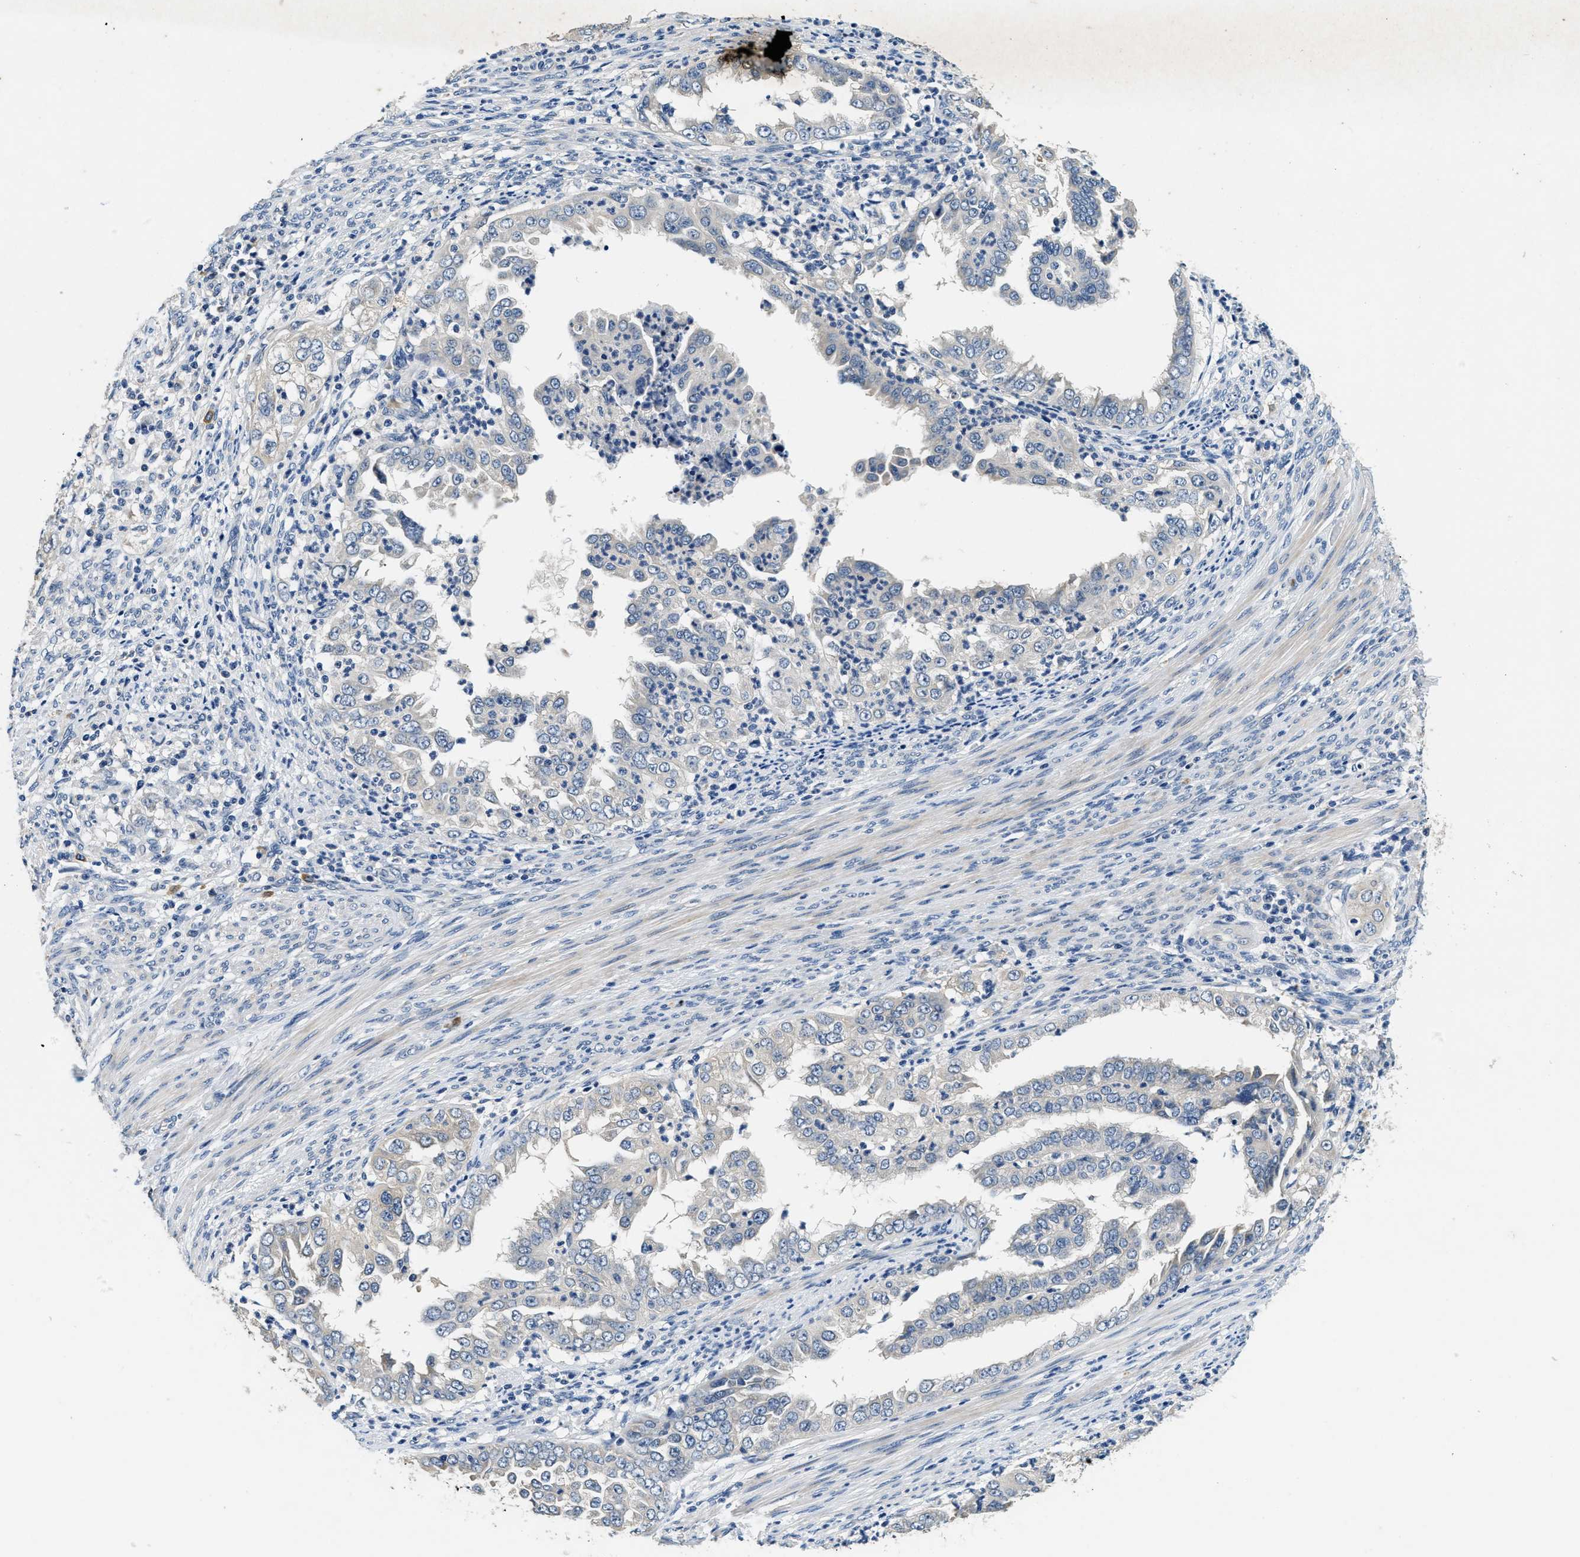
{"staining": {"intensity": "negative", "quantity": "none", "location": "none"}, "tissue": "endometrial cancer", "cell_type": "Tumor cells", "image_type": "cancer", "snomed": [{"axis": "morphology", "description": "Adenocarcinoma, NOS"}, {"axis": "topography", "description": "Endometrium"}], "caption": "A high-resolution histopathology image shows IHC staining of endometrial cancer (adenocarcinoma), which shows no significant expression in tumor cells.", "gene": "ALDH3A2", "patient": {"sex": "female", "age": 85}}